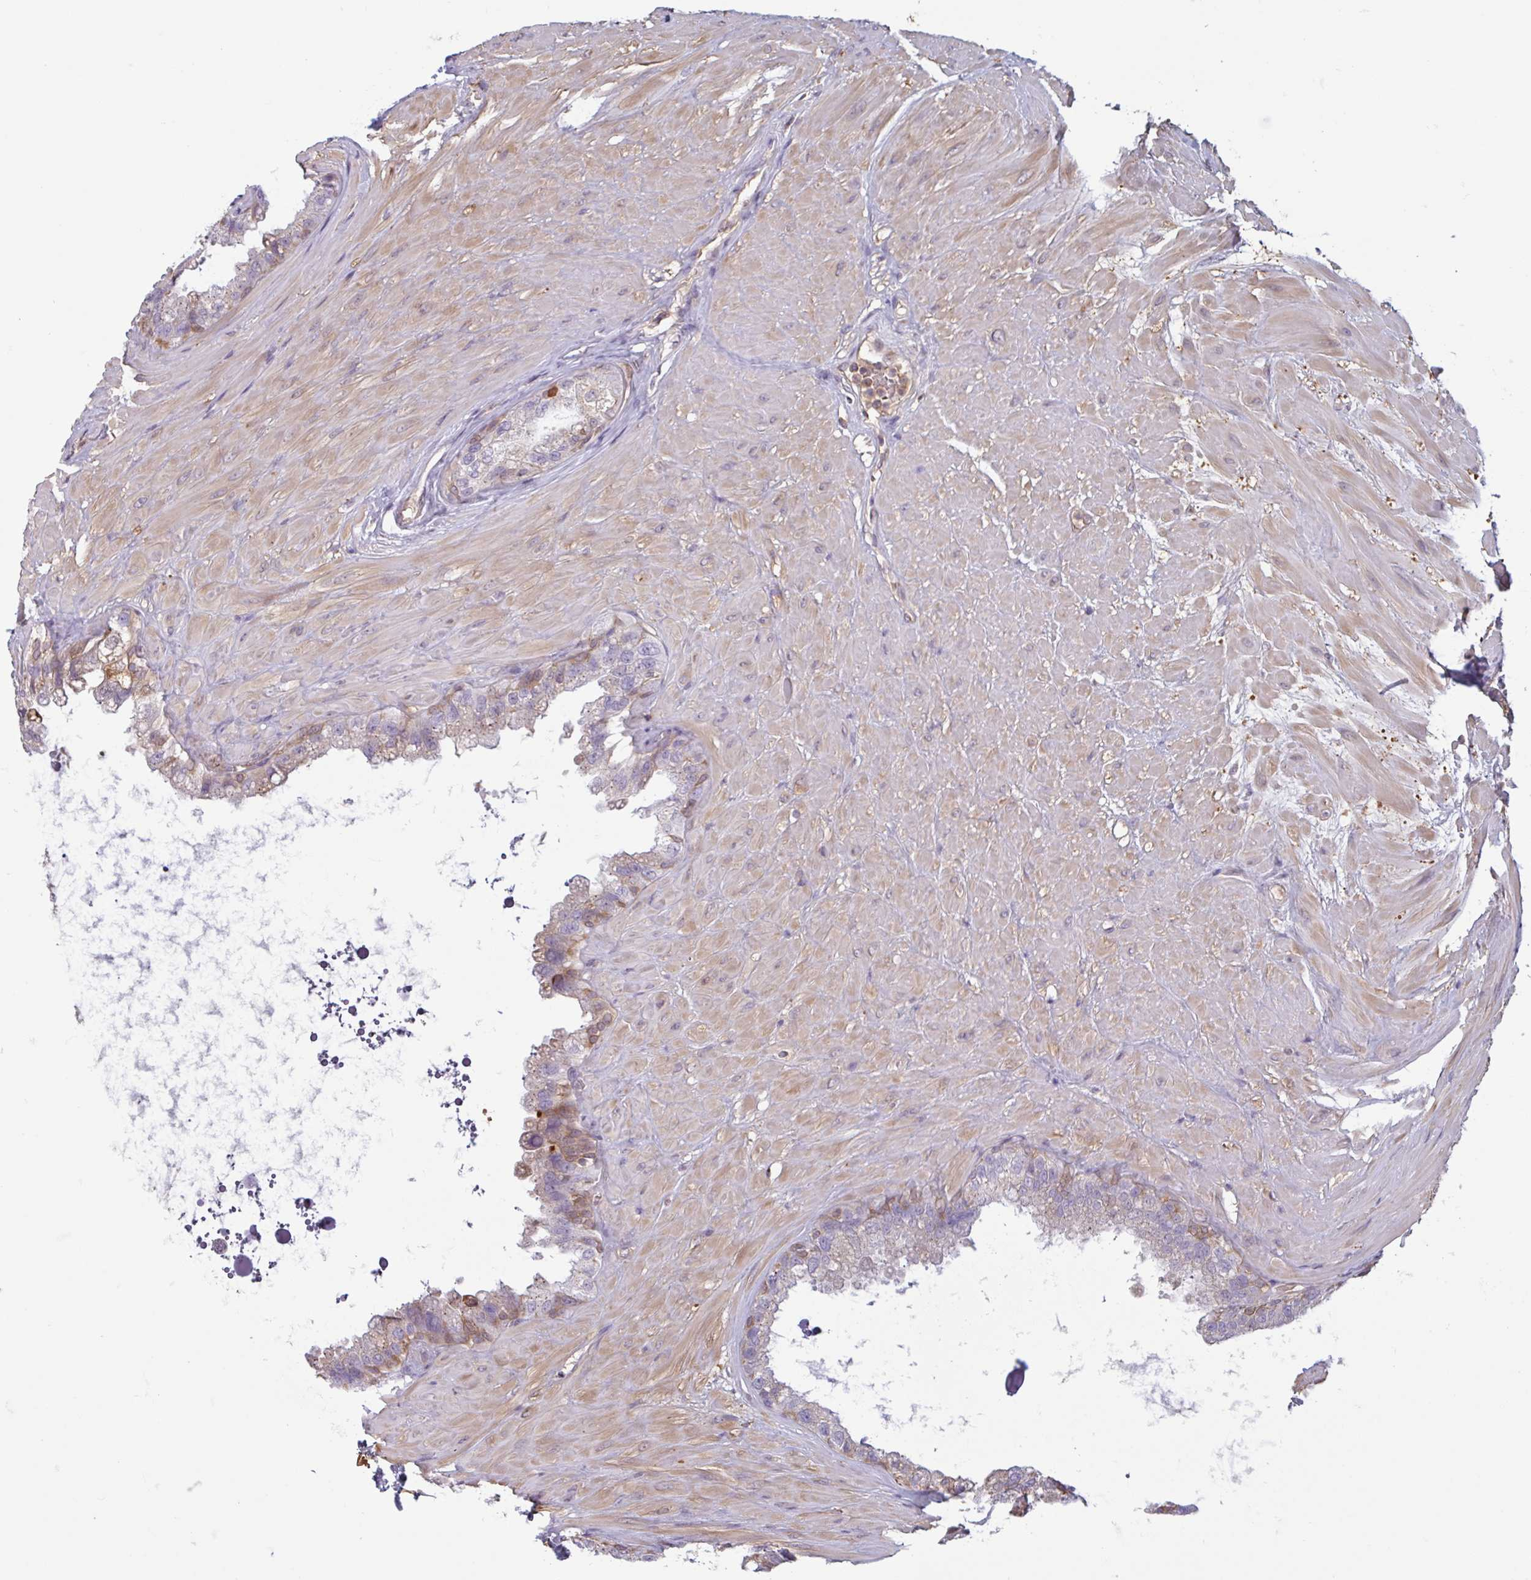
{"staining": {"intensity": "weak", "quantity": "<25%", "location": "cytoplasmic/membranous"}, "tissue": "seminal vesicle", "cell_type": "Glandular cells", "image_type": "normal", "snomed": [{"axis": "morphology", "description": "Normal tissue, NOS"}, {"axis": "topography", "description": "Seminal veicle"}, {"axis": "topography", "description": "Peripheral nerve tissue"}], "caption": "IHC of benign seminal vesicle reveals no expression in glandular cells. The staining was performed using DAB to visualize the protein expression in brown, while the nuclei were stained in blue with hematoxylin (Magnification: 20x).", "gene": "OTOP2", "patient": {"sex": "male", "age": 76}}